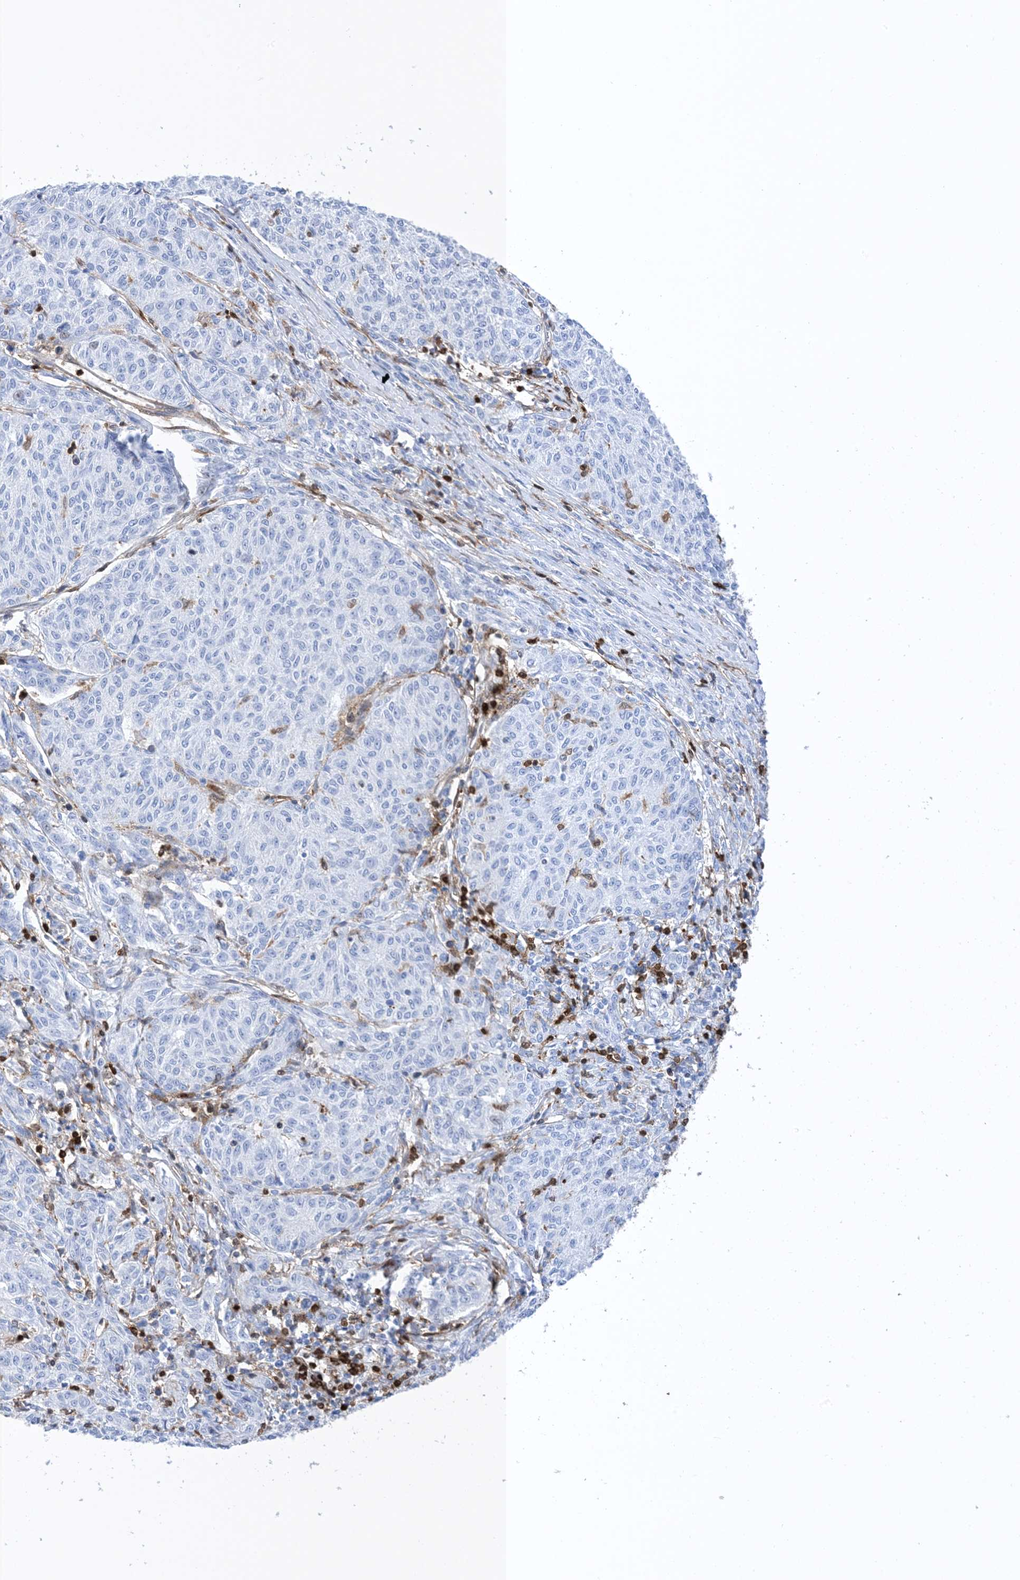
{"staining": {"intensity": "negative", "quantity": "none", "location": "none"}, "tissue": "melanoma", "cell_type": "Tumor cells", "image_type": "cancer", "snomed": [{"axis": "morphology", "description": "Malignant melanoma, NOS"}, {"axis": "topography", "description": "Skin"}], "caption": "This is a image of immunohistochemistry staining of malignant melanoma, which shows no positivity in tumor cells.", "gene": "ANXA1", "patient": {"sex": "female", "age": 72}}